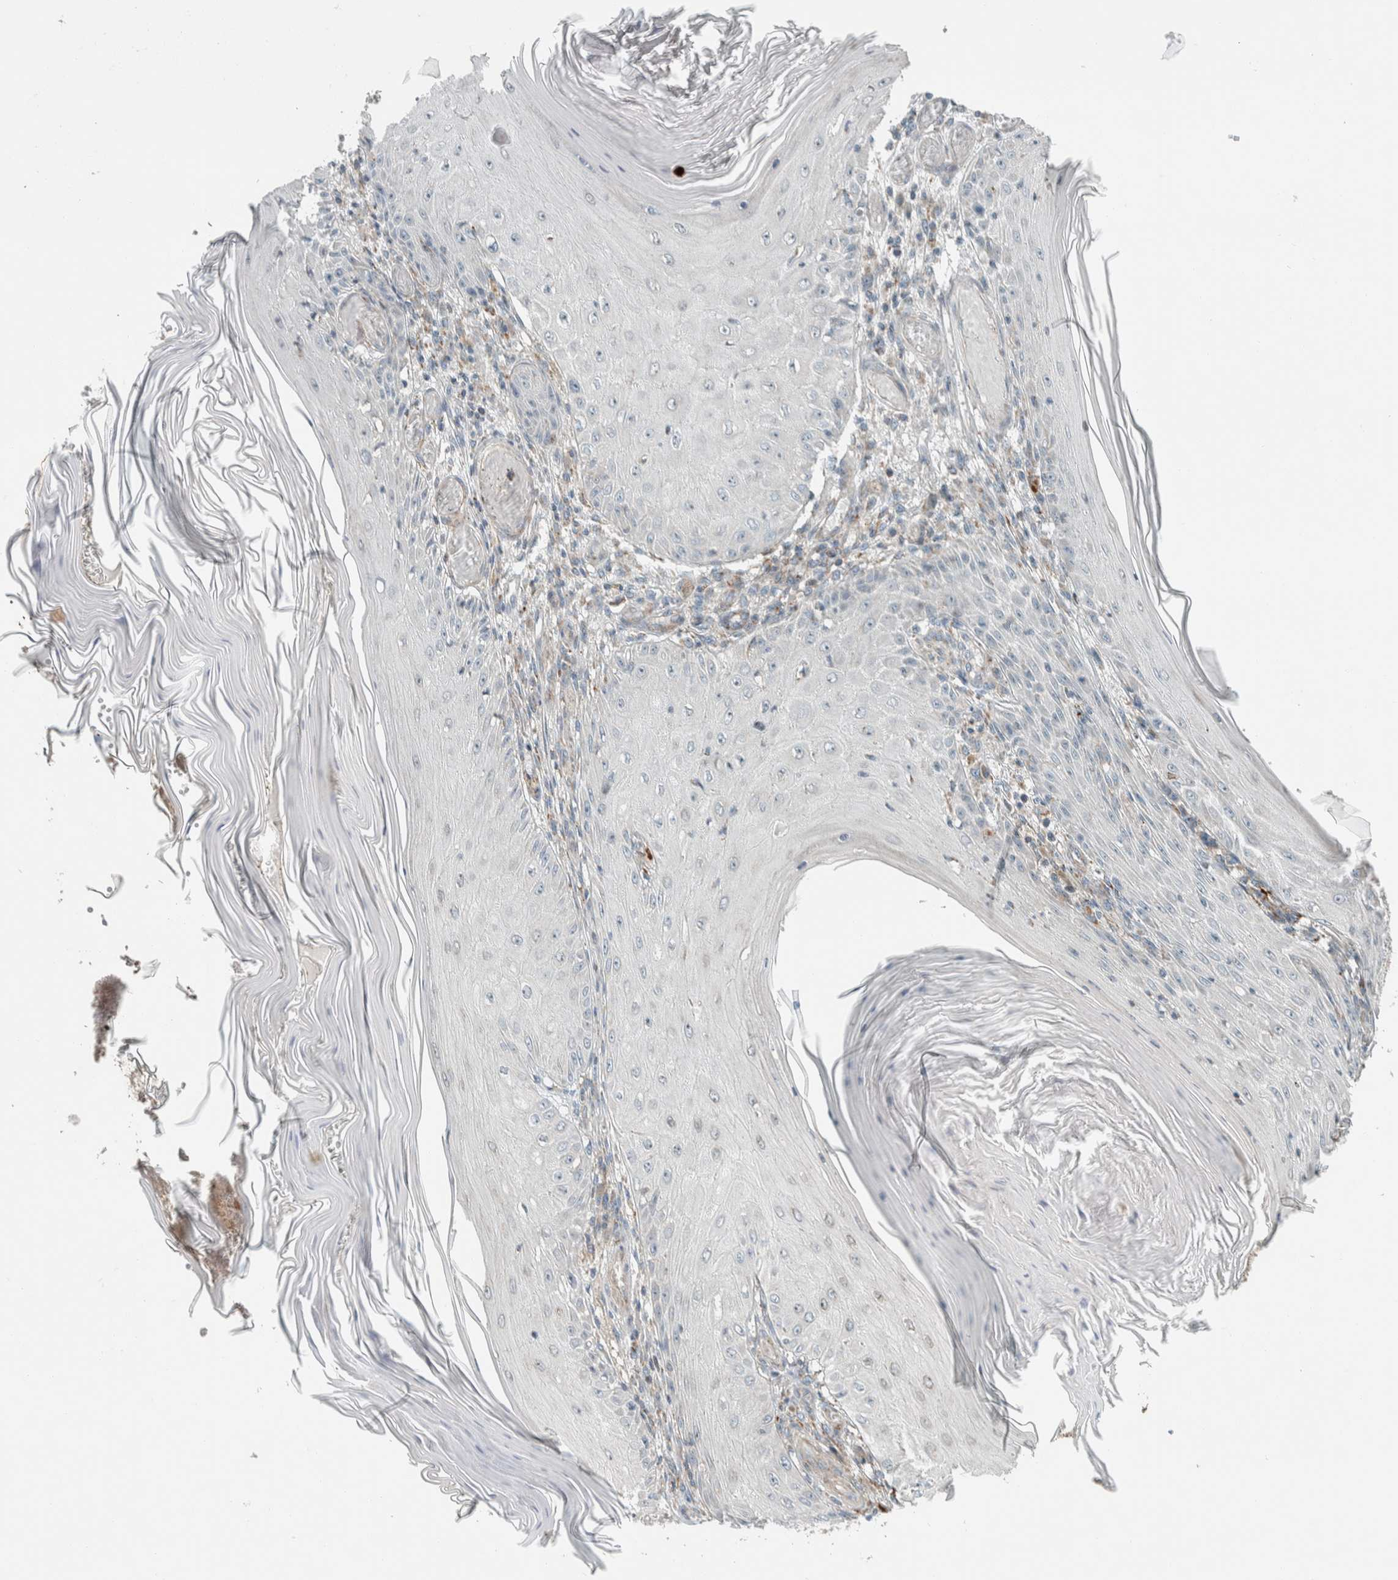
{"staining": {"intensity": "negative", "quantity": "none", "location": "none"}, "tissue": "skin cancer", "cell_type": "Tumor cells", "image_type": "cancer", "snomed": [{"axis": "morphology", "description": "Squamous cell carcinoma, NOS"}, {"axis": "topography", "description": "Skin"}], "caption": "The image shows no significant positivity in tumor cells of skin cancer (squamous cell carcinoma).", "gene": "SLFN12L", "patient": {"sex": "female", "age": 73}}